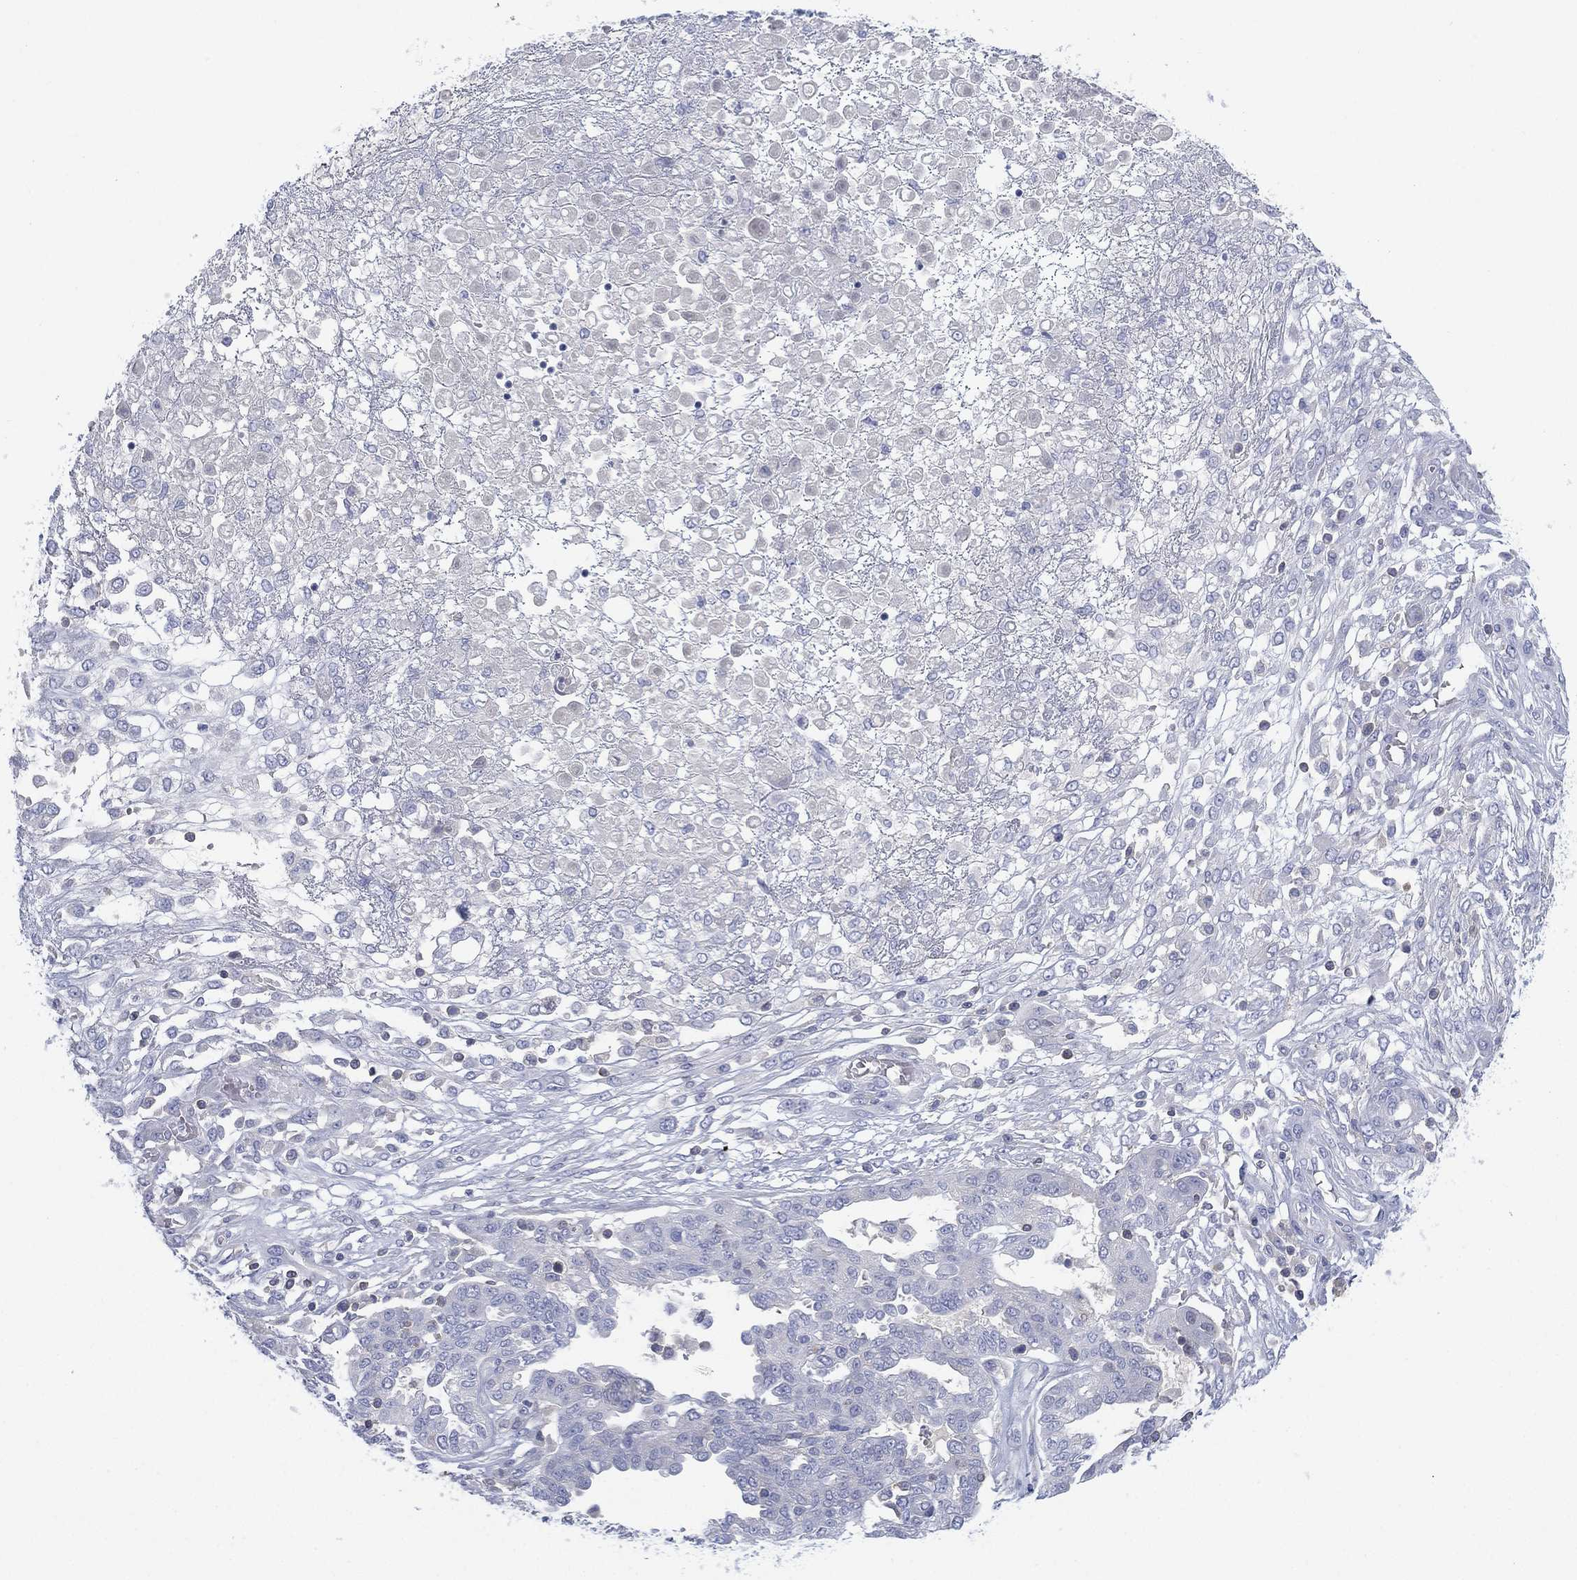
{"staining": {"intensity": "negative", "quantity": "none", "location": "none"}, "tissue": "ovarian cancer", "cell_type": "Tumor cells", "image_type": "cancer", "snomed": [{"axis": "morphology", "description": "Cystadenocarcinoma, serous, NOS"}, {"axis": "topography", "description": "Ovary"}], "caption": "An immunohistochemistry (IHC) photomicrograph of serous cystadenocarcinoma (ovarian) is shown. There is no staining in tumor cells of serous cystadenocarcinoma (ovarian).", "gene": "SEPTIN1", "patient": {"sex": "female", "age": 67}}